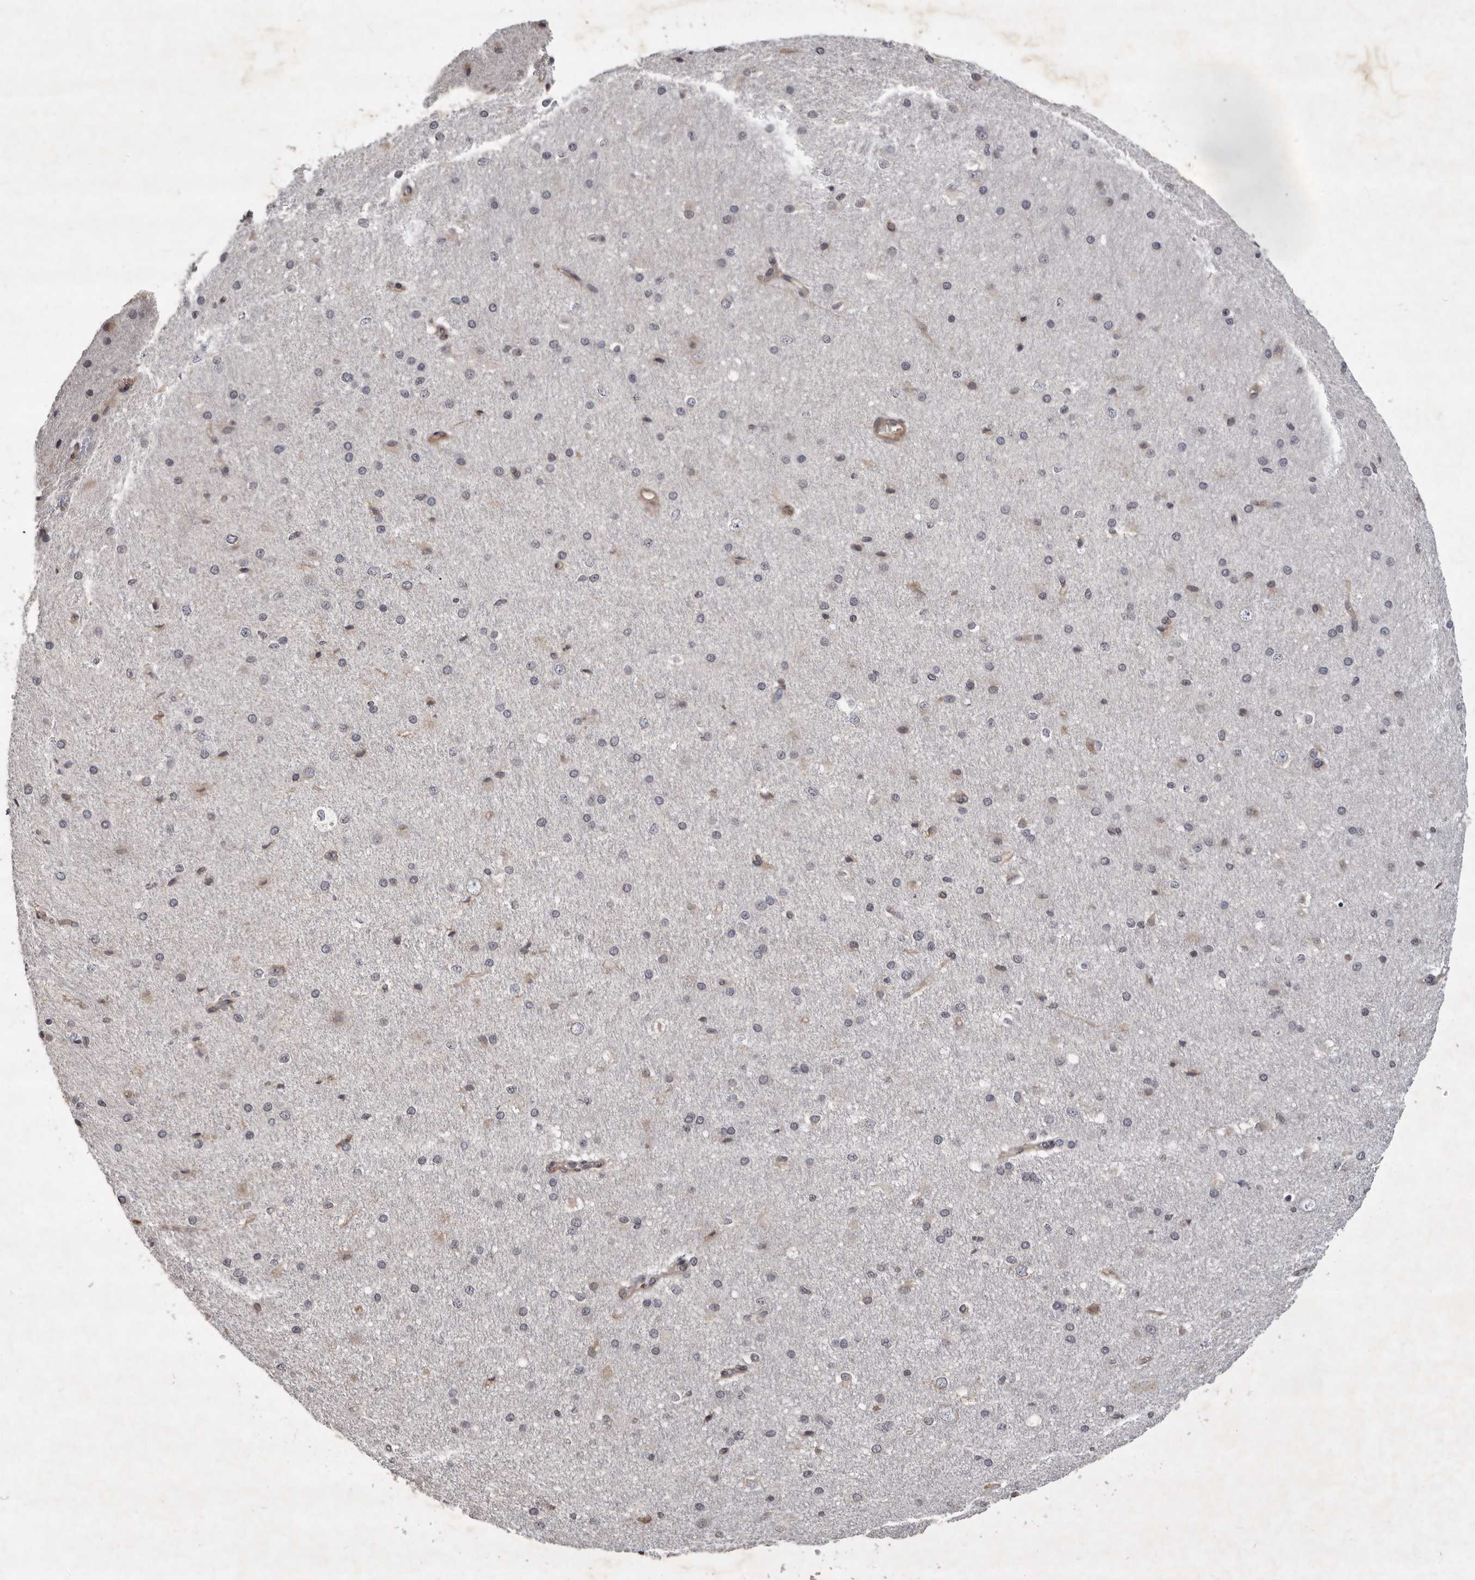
{"staining": {"intensity": "moderate", "quantity": ">75%", "location": "cytoplasmic/membranous"}, "tissue": "cerebral cortex", "cell_type": "Endothelial cells", "image_type": "normal", "snomed": [{"axis": "morphology", "description": "Normal tissue, NOS"}, {"axis": "morphology", "description": "Developmental malformation"}, {"axis": "topography", "description": "Cerebral cortex"}], "caption": "The micrograph demonstrates staining of normal cerebral cortex, revealing moderate cytoplasmic/membranous protein positivity (brown color) within endothelial cells.", "gene": "DNAJC28", "patient": {"sex": "female", "age": 30}}